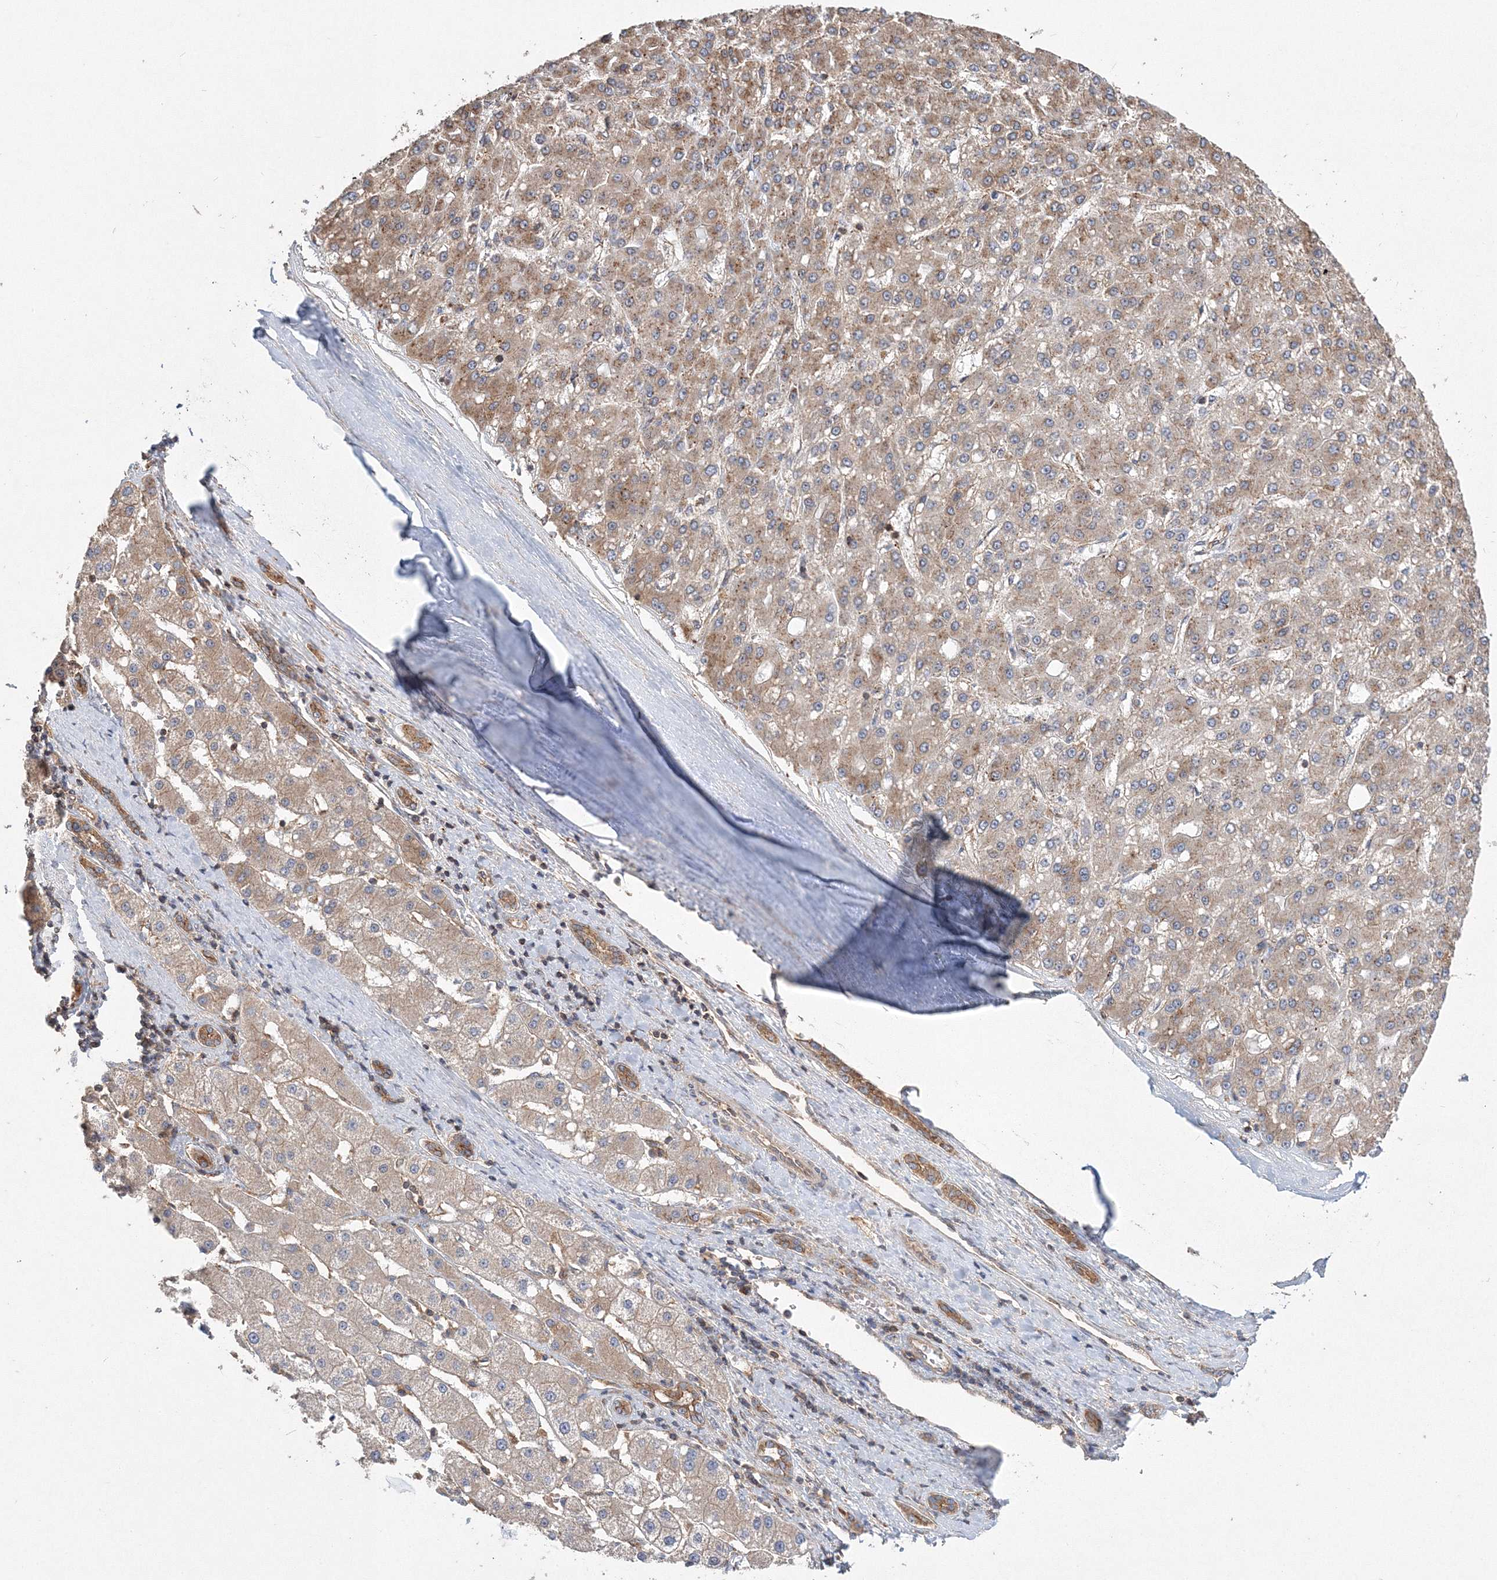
{"staining": {"intensity": "moderate", "quantity": ">75%", "location": "cytoplasmic/membranous"}, "tissue": "liver cancer", "cell_type": "Tumor cells", "image_type": "cancer", "snomed": [{"axis": "morphology", "description": "Carcinoma, Hepatocellular, NOS"}, {"axis": "topography", "description": "Liver"}], "caption": "Hepatocellular carcinoma (liver) stained with DAB IHC reveals medium levels of moderate cytoplasmic/membranous staining in about >75% of tumor cells.", "gene": "AASDH", "patient": {"sex": "male", "age": 67}}